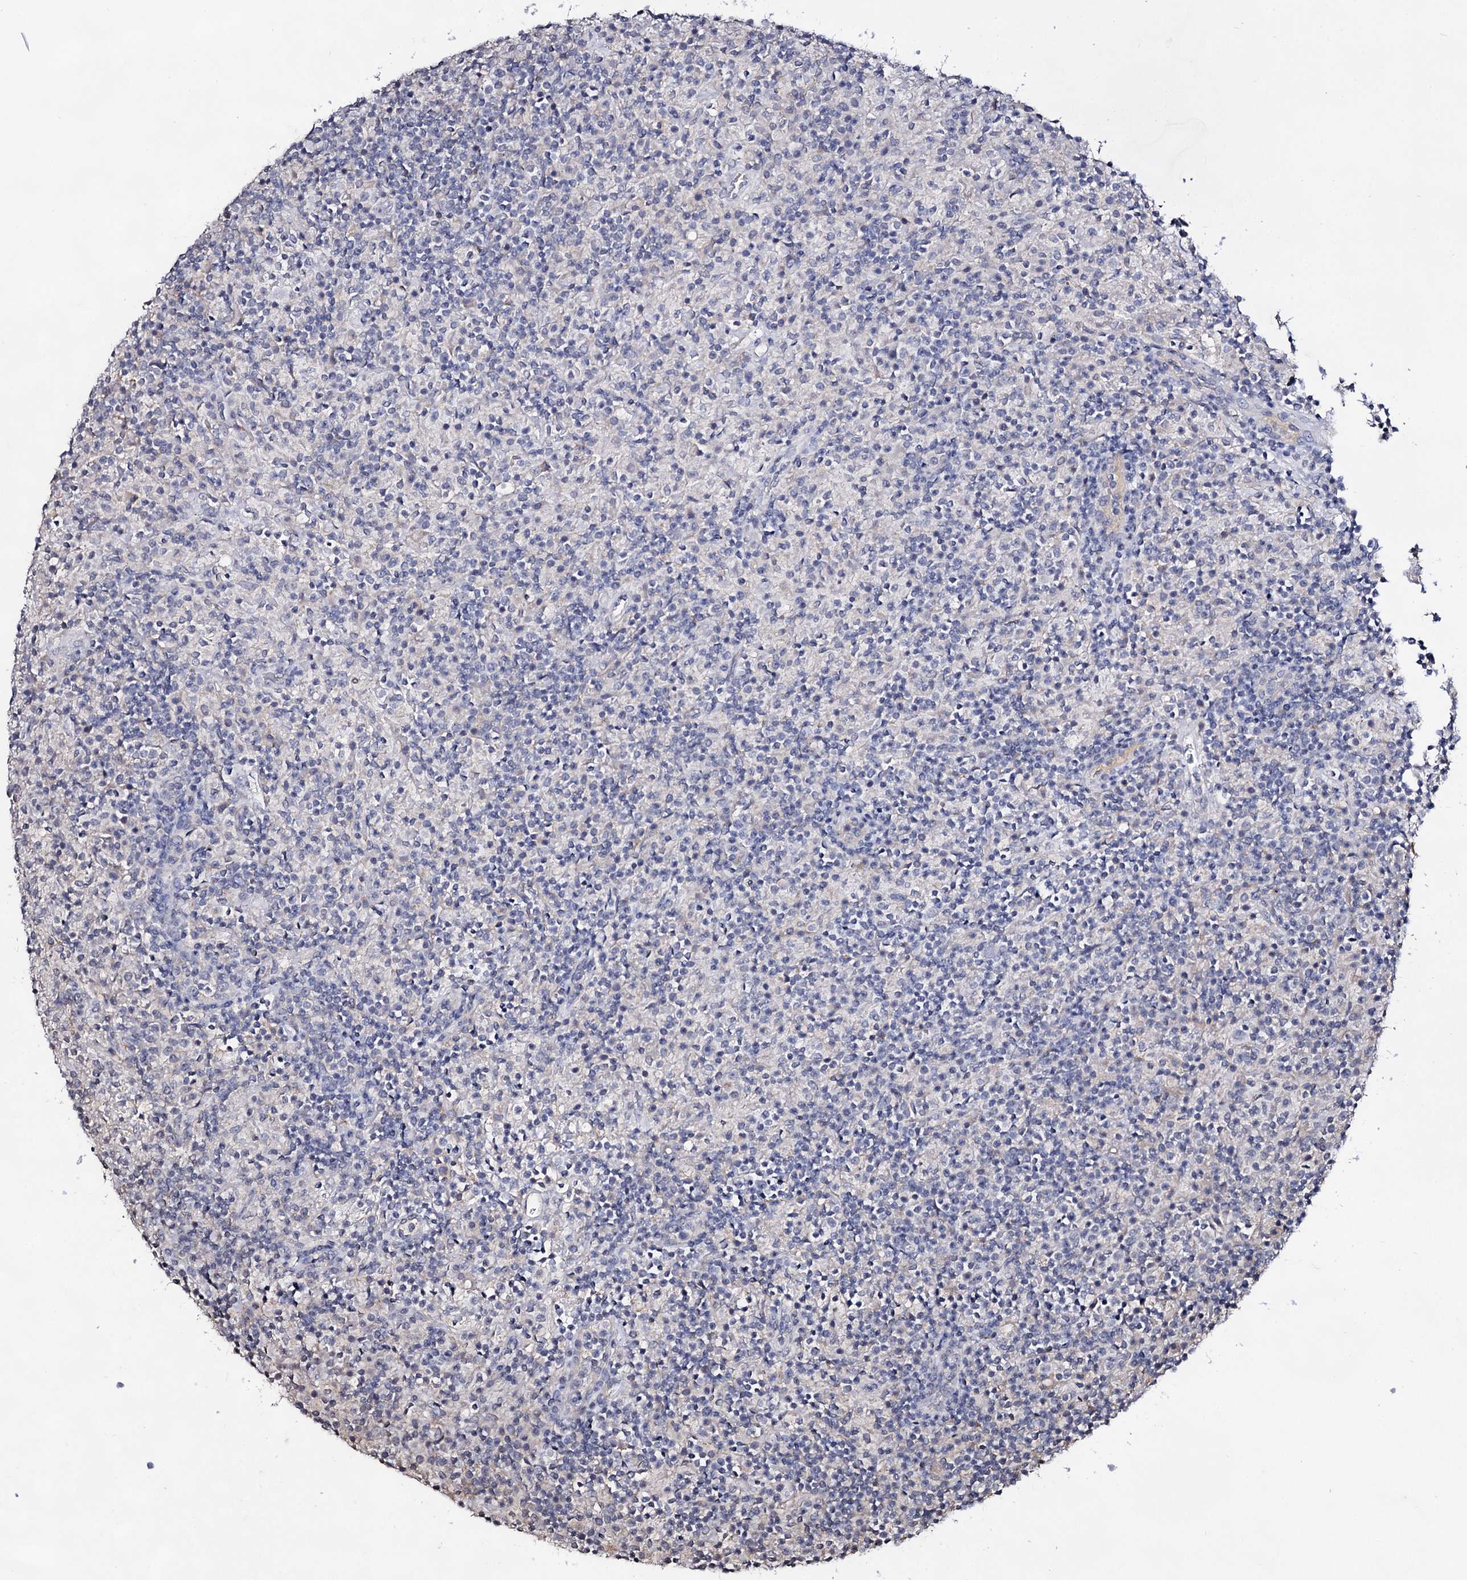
{"staining": {"intensity": "negative", "quantity": "none", "location": "none"}, "tissue": "lymphoma", "cell_type": "Tumor cells", "image_type": "cancer", "snomed": [{"axis": "morphology", "description": "Hodgkin's disease, NOS"}, {"axis": "topography", "description": "Lymph node"}], "caption": "Immunohistochemical staining of human lymphoma exhibits no significant positivity in tumor cells.", "gene": "PLIN1", "patient": {"sex": "male", "age": 70}}